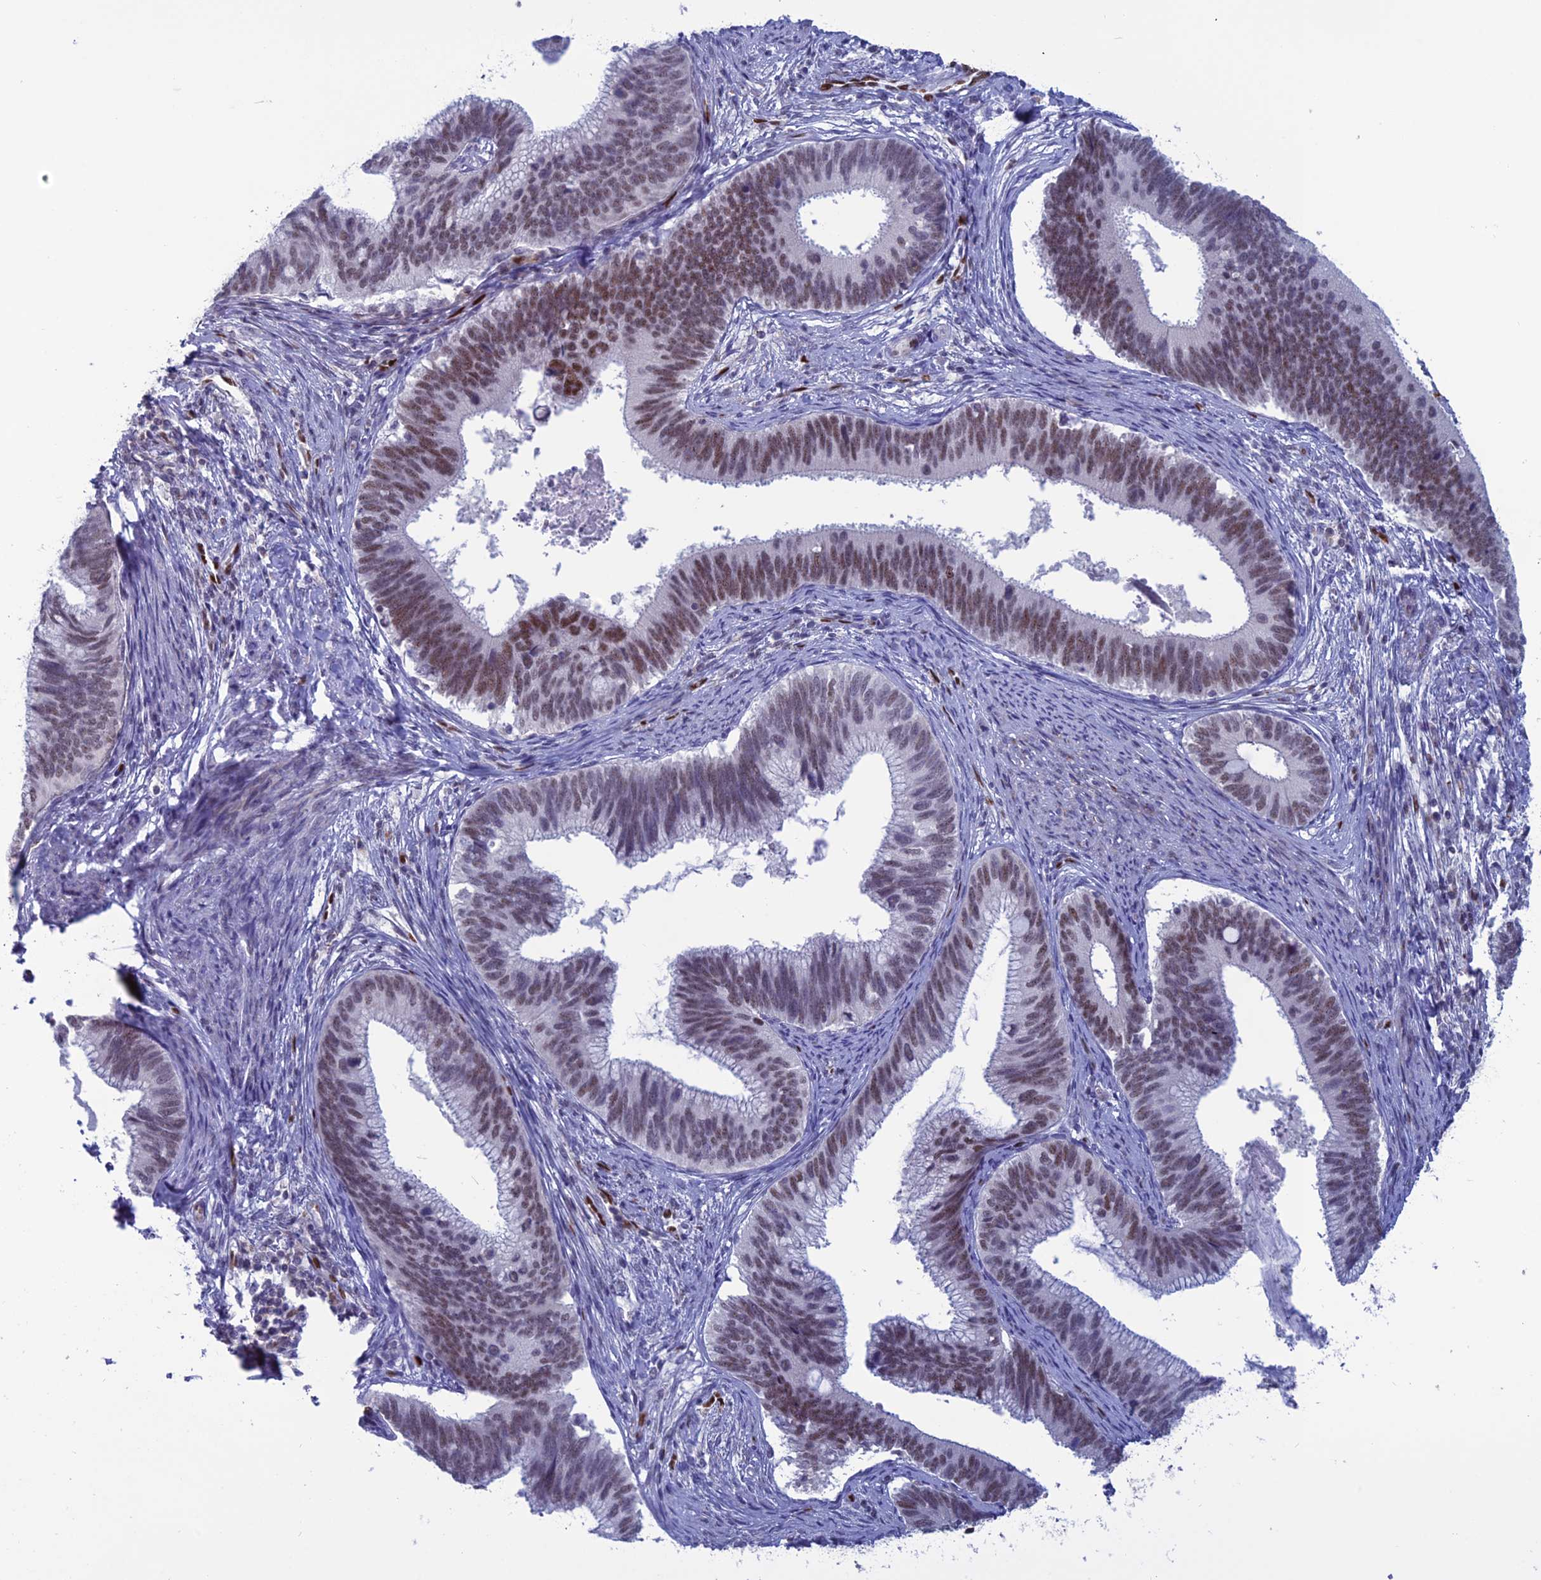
{"staining": {"intensity": "moderate", "quantity": "<25%", "location": "nuclear"}, "tissue": "cervical cancer", "cell_type": "Tumor cells", "image_type": "cancer", "snomed": [{"axis": "morphology", "description": "Adenocarcinoma, NOS"}, {"axis": "topography", "description": "Cervix"}], "caption": "A histopathology image of human cervical cancer (adenocarcinoma) stained for a protein demonstrates moderate nuclear brown staining in tumor cells.", "gene": "NOL4L", "patient": {"sex": "female", "age": 42}}